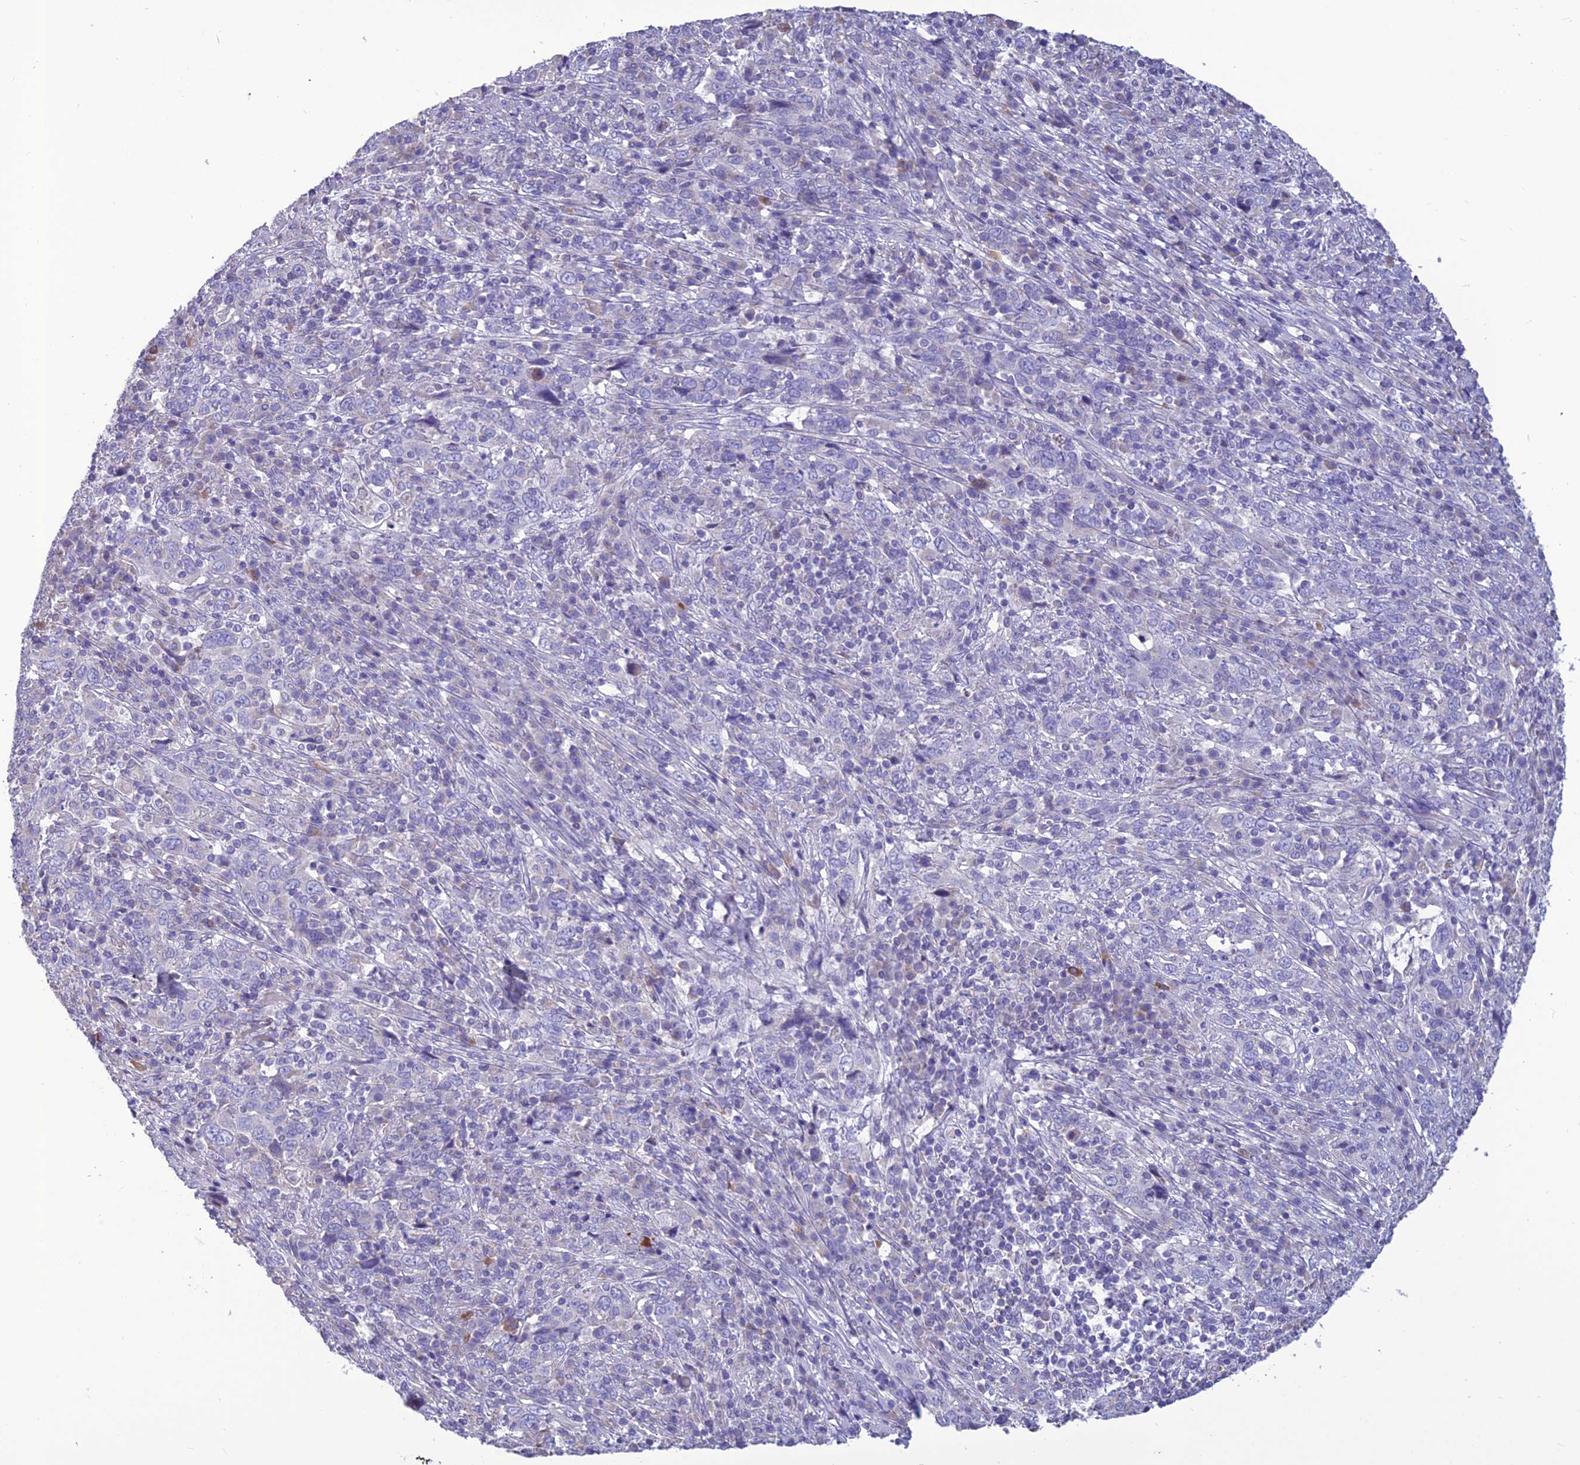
{"staining": {"intensity": "negative", "quantity": "none", "location": "none"}, "tissue": "cervical cancer", "cell_type": "Tumor cells", "image_type": "cancer", "snomed": [{"axis": "morphology", "description": "Squamous cell carcinoma, NOS"}, {"axis": "topography", "description": "Cervix"}], "caption": "This is an immunohistochemistry (IHC) photomicrograph of squamous cell carcinoma (cervical). There is no staining in tumor cells.", "gene": "BHMT2", "patient": {"sex": "female", "age": 46}}